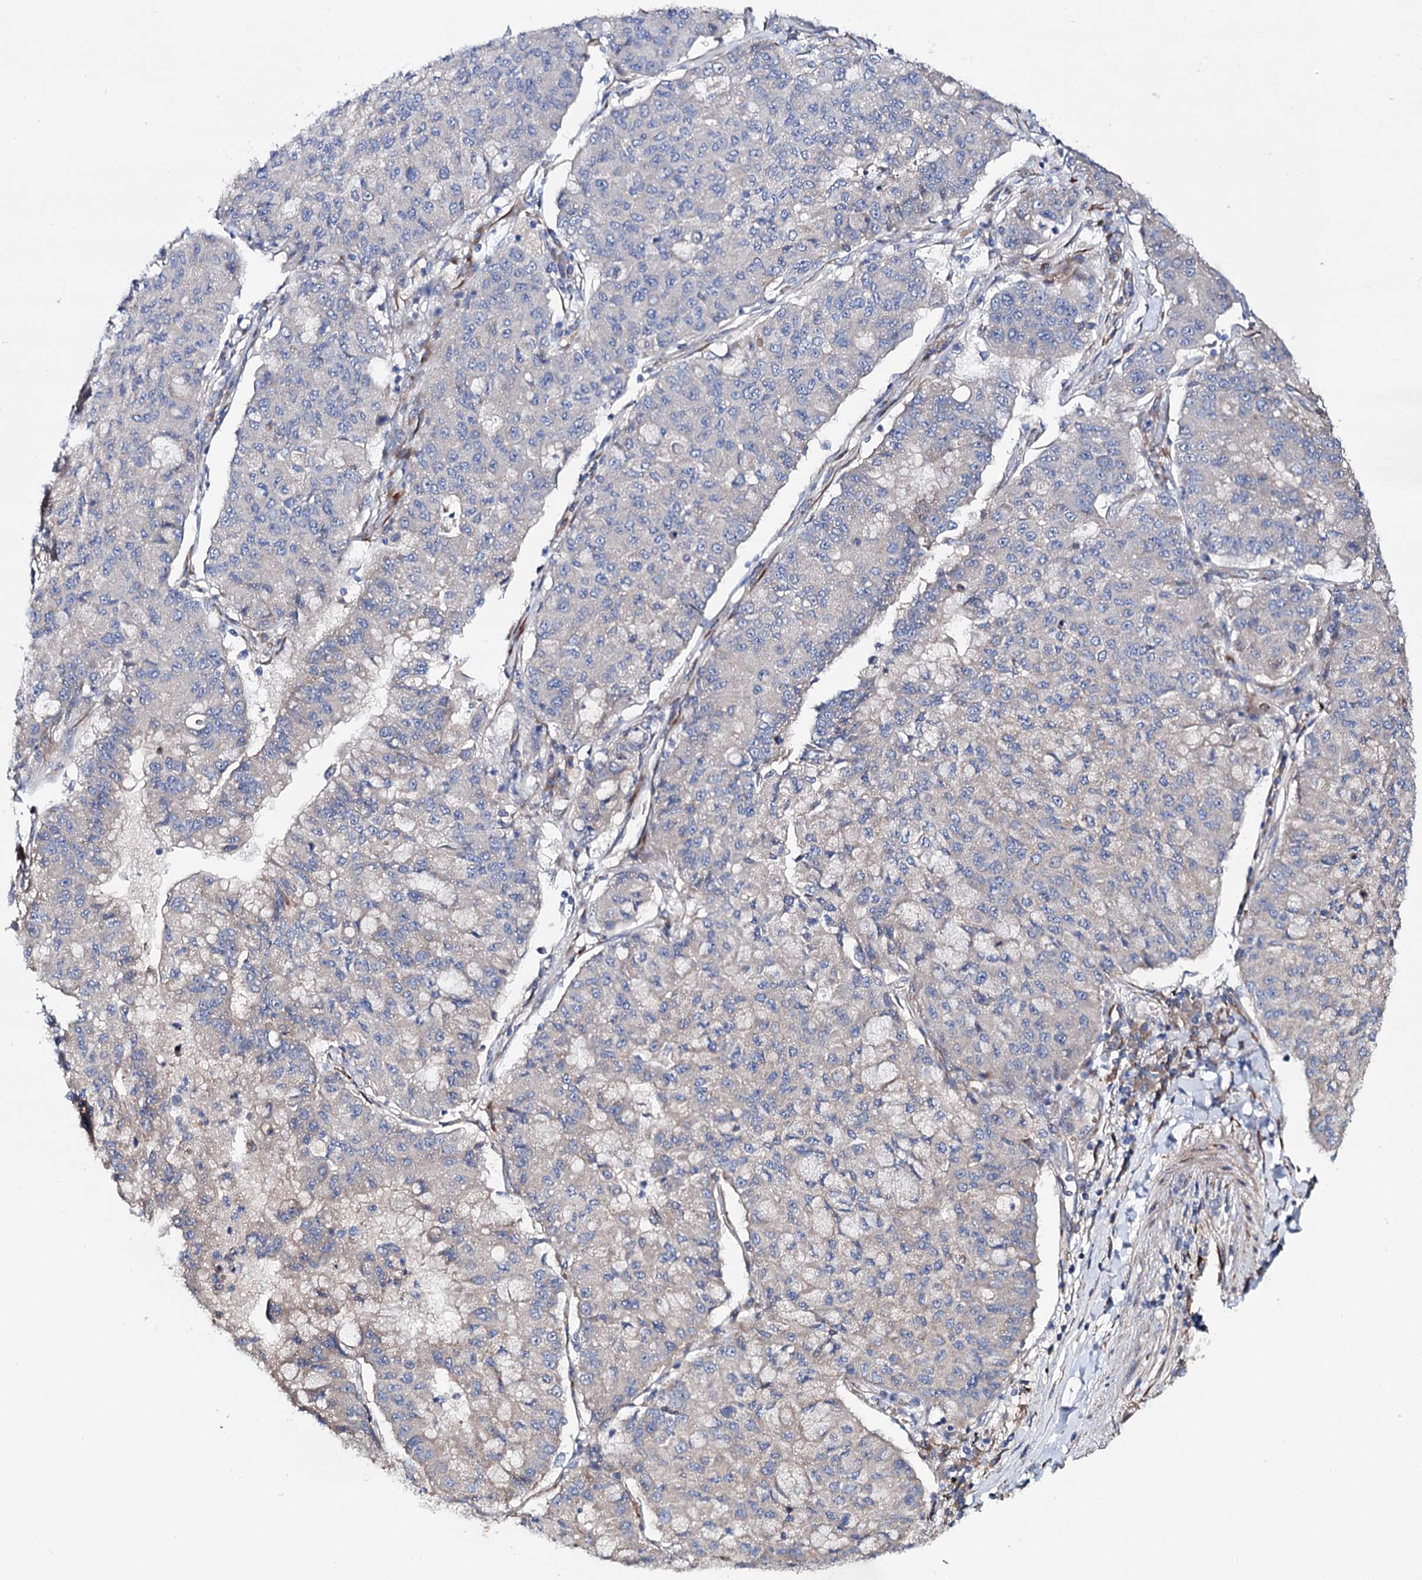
{"staining": {"intensity": "weak", "quantity": "<25%", "location": "cytoplasmic/membranous"}, "tissue": "lung cancer", "cell_type": "Tumor cells", "image_type": "cancer", "snomed": [{"axis": "morphology", "description": "Squamous cell carcinoma, NOS"}, {"axis": "topography", "description": "Lung"}], "caption": "IHC histopathology image of neoplastic tissue: human squamous cell carcinoma (lung) stained with DAB (3,3'-diaminobenzidine) demonstrates no significant protein positivity in tumor cells.", "gene": "PTDSS2", "patient": {"sex": "male", "age": 74}}